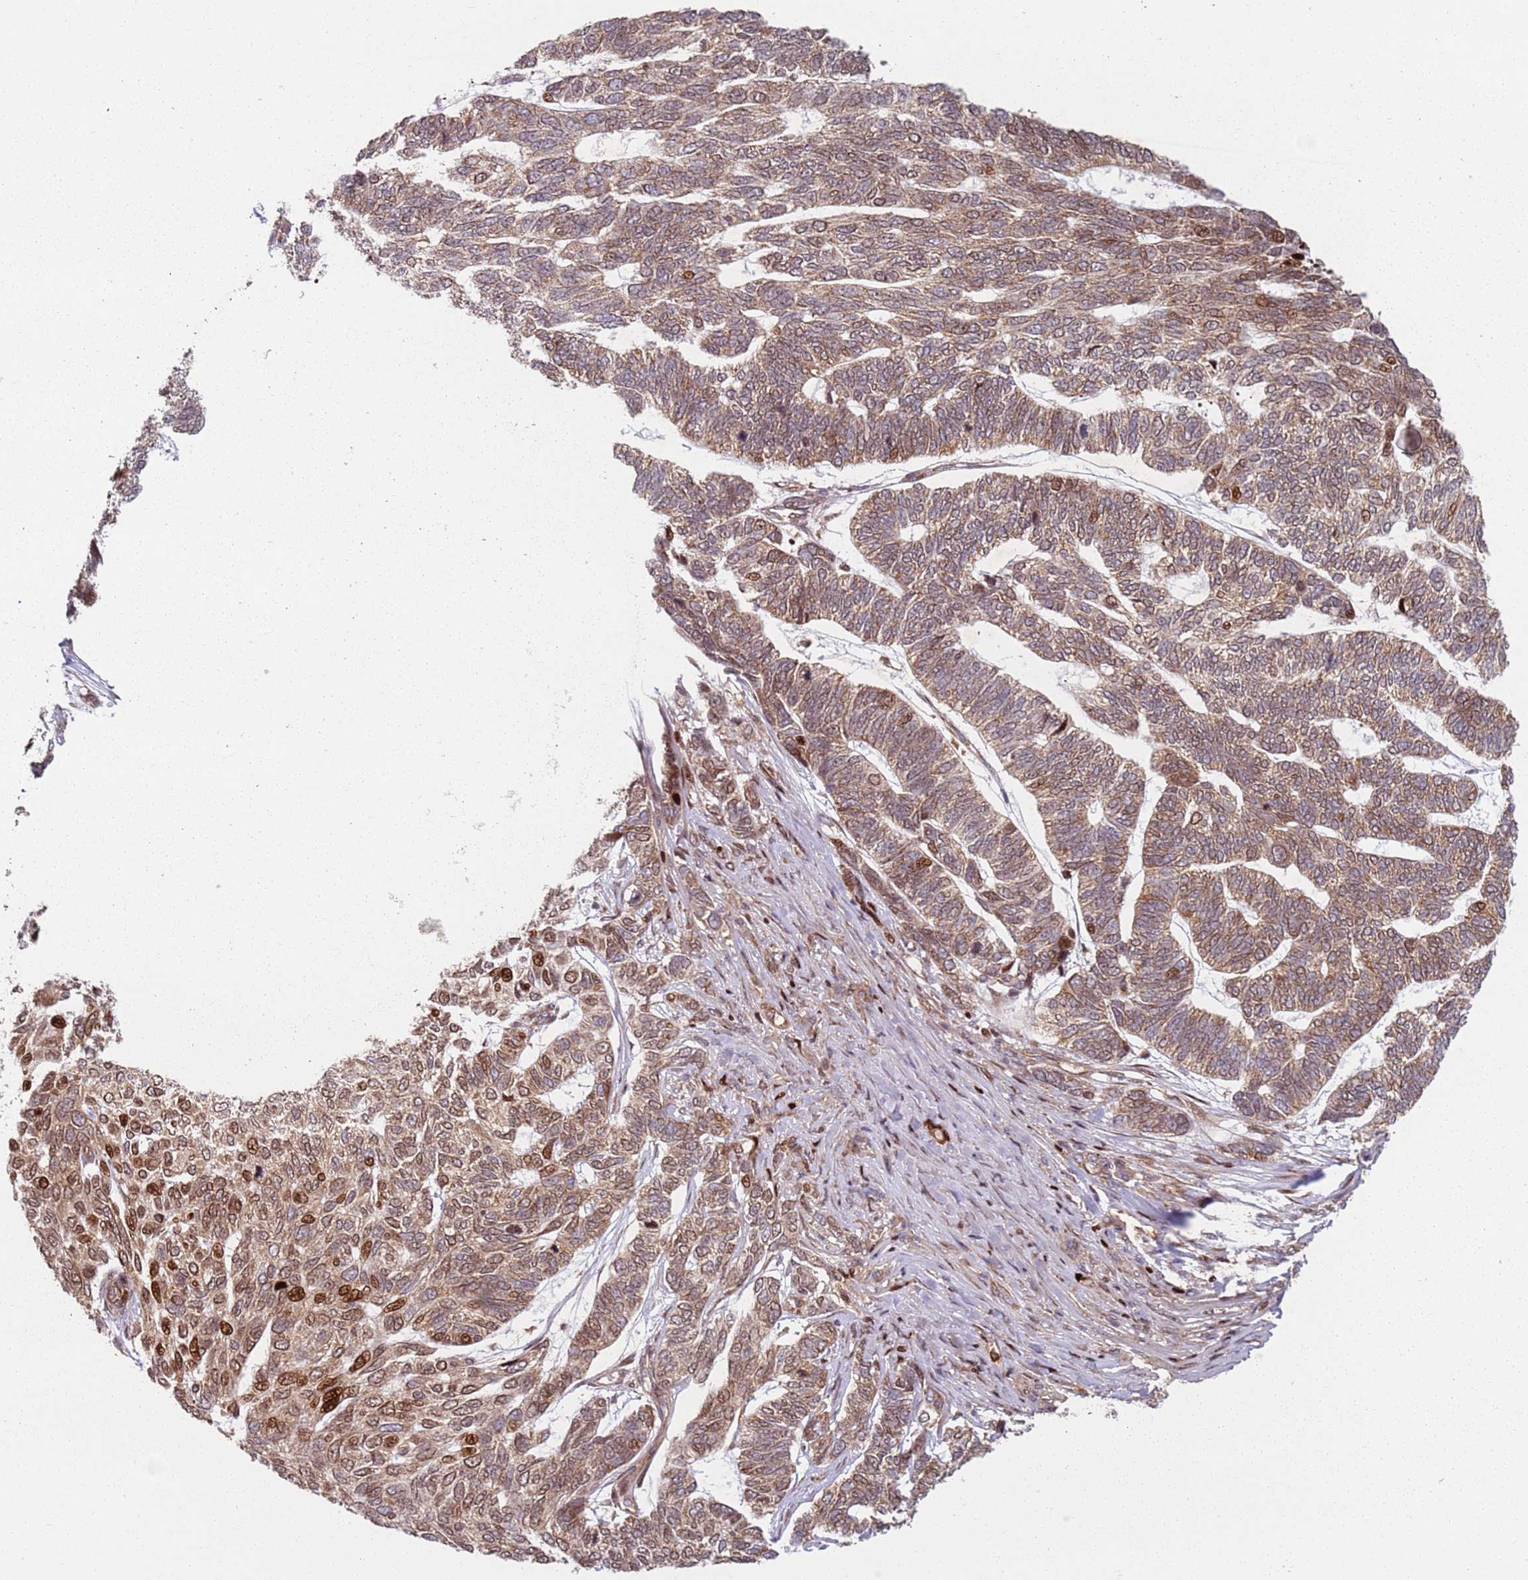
{"staining": {"intensity": "moderate", "quantity": ">75%", "location": "cytoplasmic/membranous,nuclear"}, "tissue": "skin cancer", "cell_type": "Tumor cells", "image_type": "cancer", "snomed": [{"axis": "morphology", "description": "Basal cell carcinoma"}, {"axis": "topography", "description": "Skin"}], "caption": "DAB (3,3'-diaminobenzidine) immunohistochemical staining of human skin cancer displays moderate cytoplasmic/membranous and nuclear protein positivity in approximately >75% of tumor cells.", "gene": "HNRNPLL", "patient": {"sex": "female", "age": 65}}